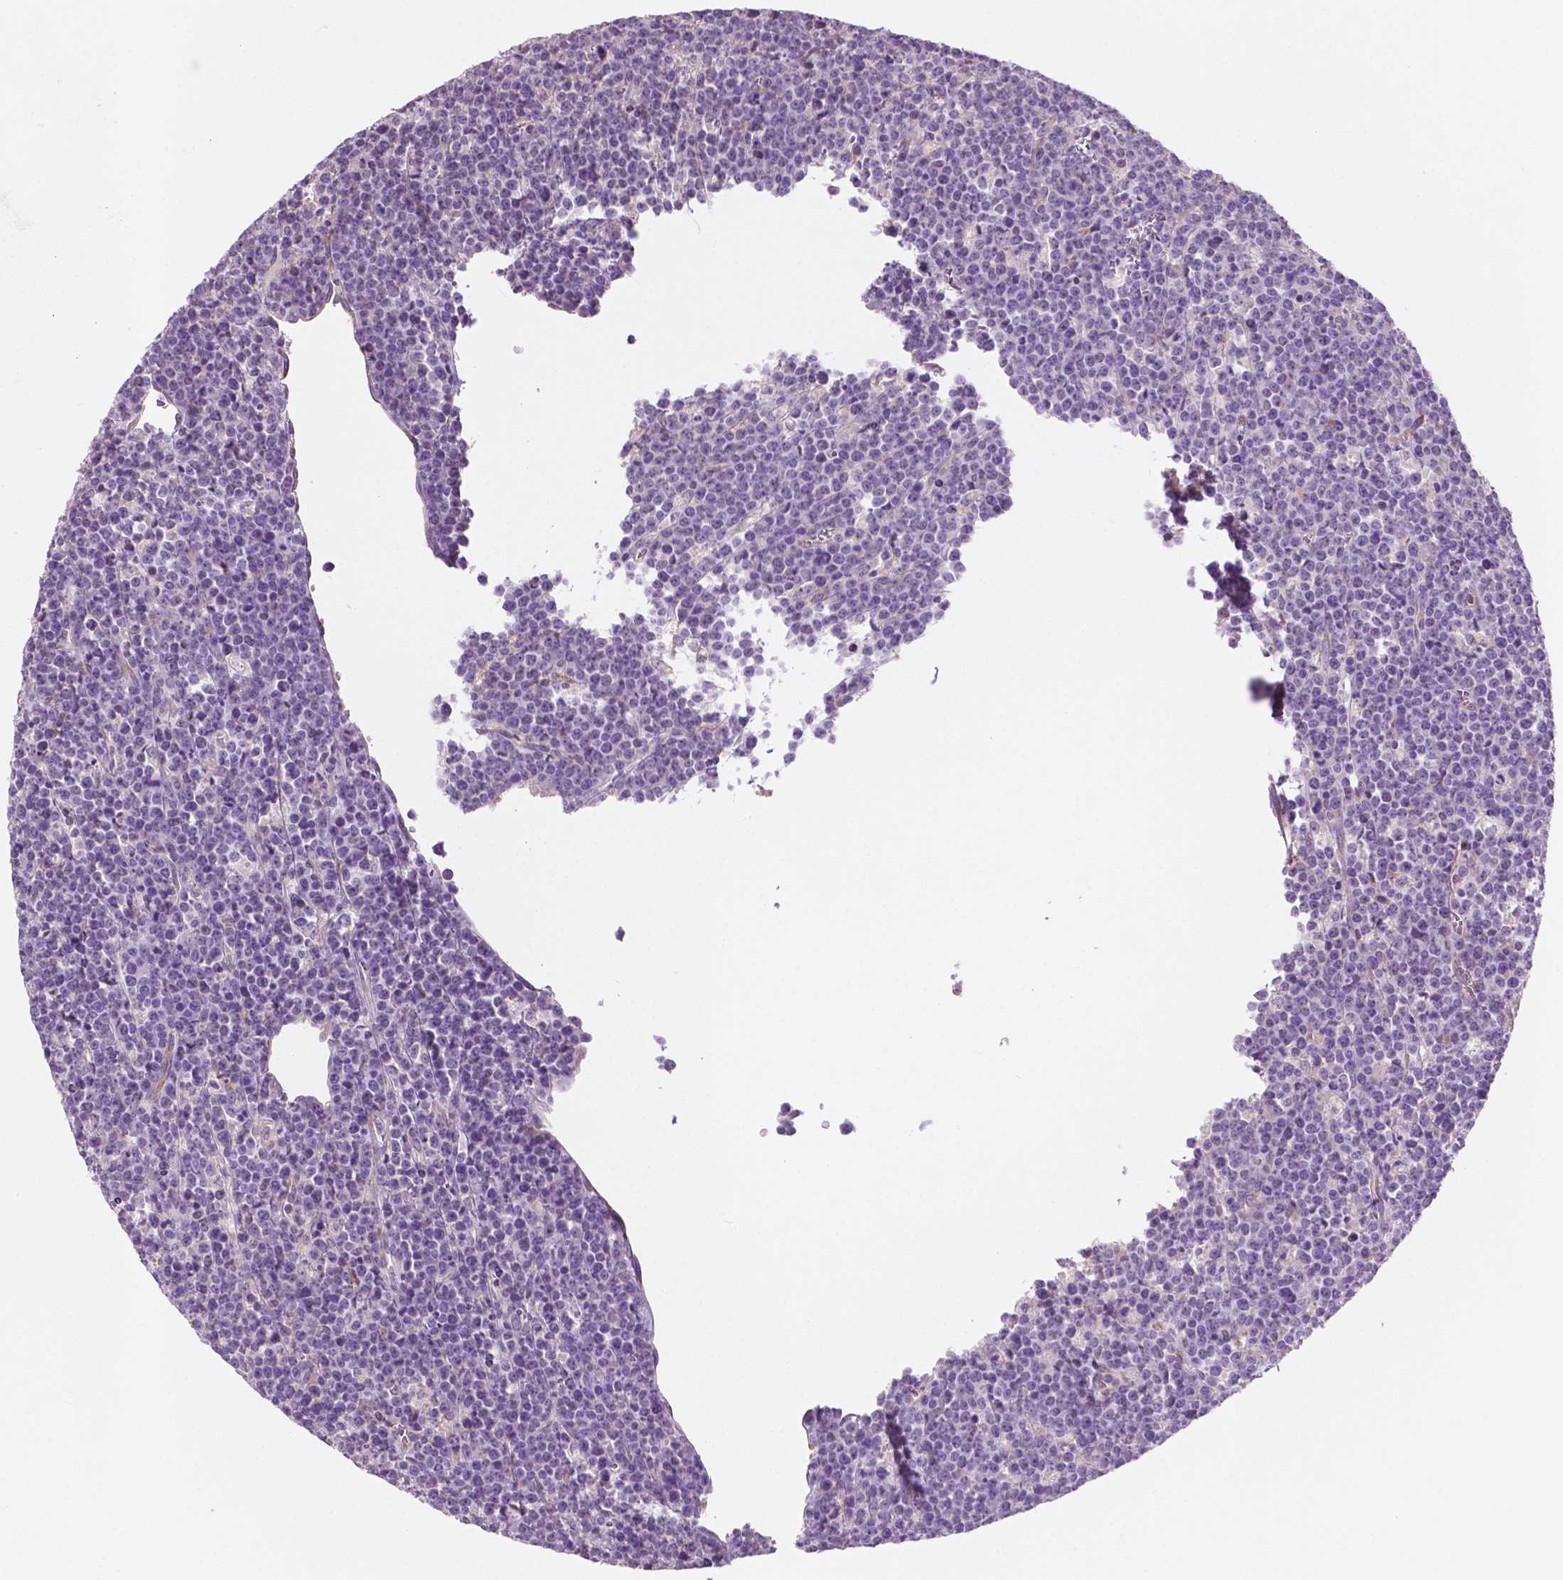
{"staining": {"intensity": "negative", "quantity": "none", "location": "none"}, "tissue": "lymphoma", "cell_type": "Tumor cells", "image_type": "cancer", "snomed": [{"axis": "morphology", "description": "Malignant lymphoma, non-Hodgkin's type, High grade"}, {"axis": "topography", "description": "Ovary"}], "caption": "Immunohistochemical staining of malignant lymphoma, non-Hodgkin's type (high-grade) exhibits no significant positivity in tumor cells. (Brightfield microscopy of DAB IHC at high magnification).", "gene": "LRP1B", "patient": {"sex": "female", "age": 56}}